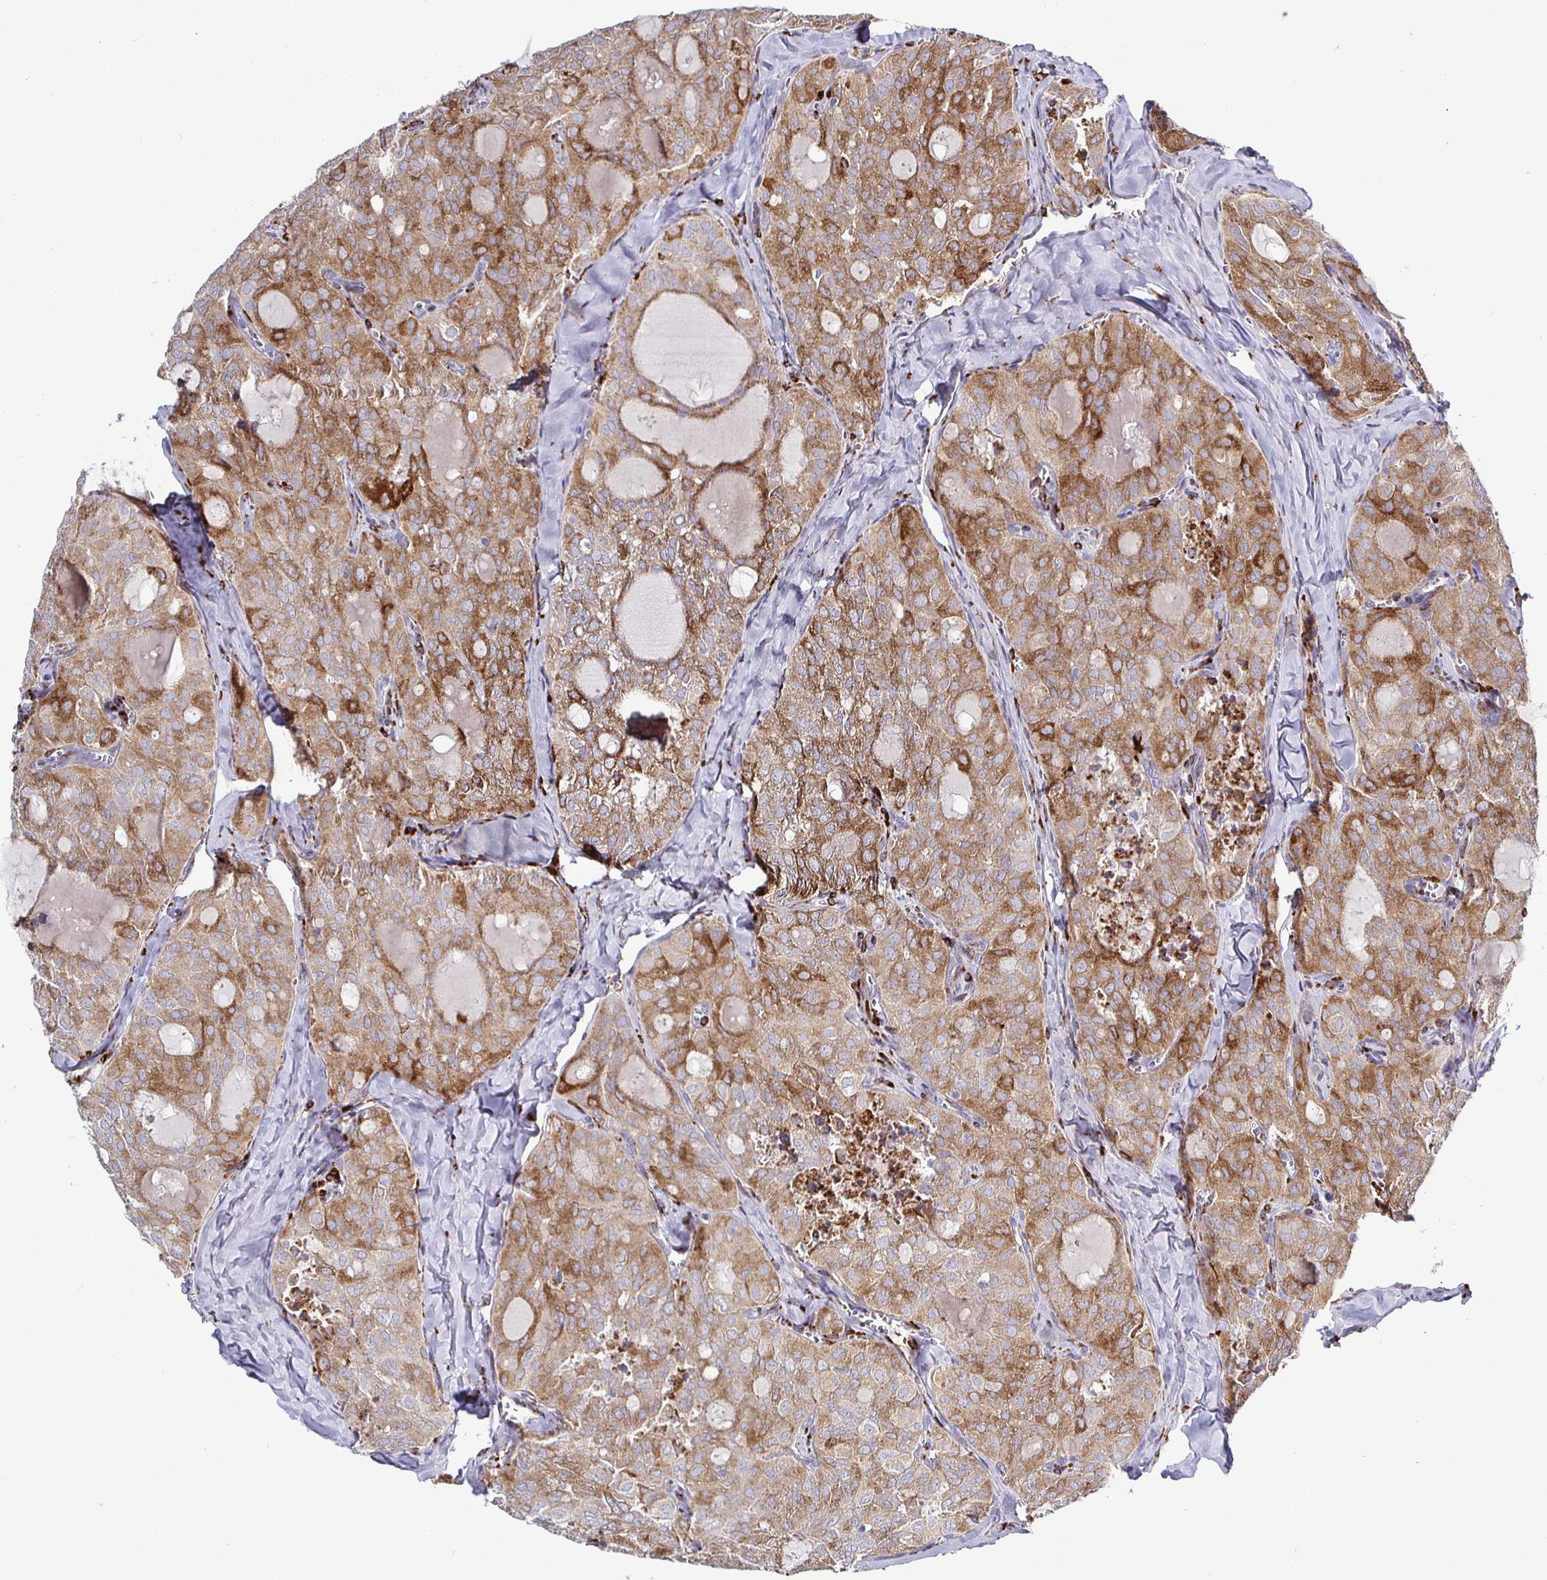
{"staining": {"intensity": "moderate", "quantity": ">75%", "location": "cytoplasmic/membranous"}, "tissue": "thyroid cancer", "cell_type": "Tumor cells", "image_type": "cancer", "snomed": [{"axis": "morphology", "description": "Follicular adenoma carcinoma, NOS"}, {"axis": "topography", "description": "Thyroid gland"}], "caption": "This histopathology image reveals immunohistochemistry (IHC) staining of human thyroid cancer, with medium moderate cytoplasmic/membranous staining in about >75% of tumor cells.", "gene": "P4HA2", "patient": {"sex": "male", "age": 75}}